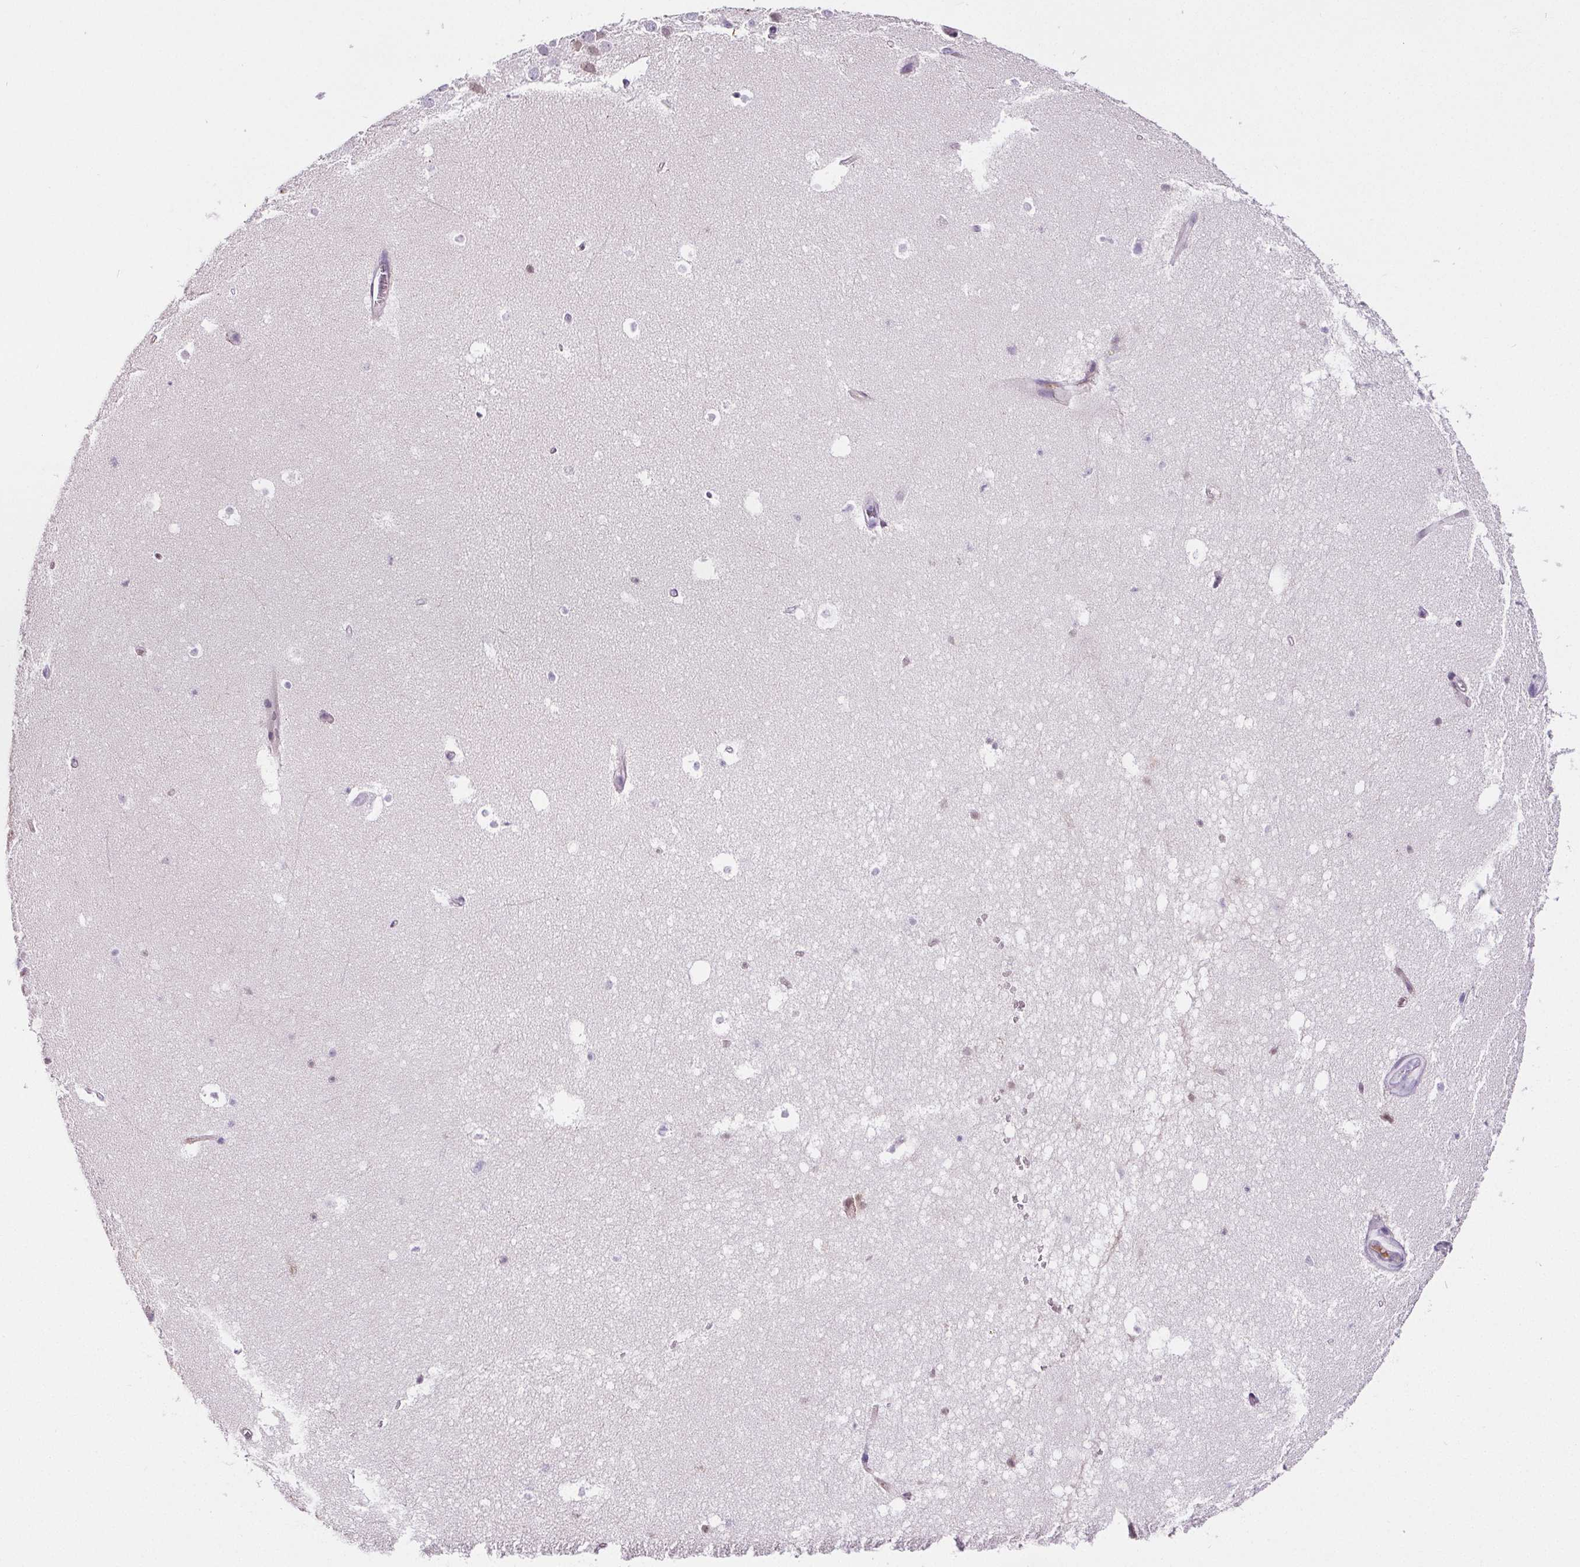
{"staining": {"intensity": "negative", "quantity": "none", "location": "none"}, "tissue": "hippocampus", "cell_type": "Glial cells", "image_type": "normal", "snomed": [{"axis": "morphology", "description": "Normal tissue, NOS"}, {"axis": "topography", "description": "Hippocampus"}], "caption": "IHC photomicrograph of benign hippocampus: hippocampus stained with DAB exhibits no significant protein positivity in glial cells.", "gene": "CD5L", "patient": {"sex": "male", "age": 26}}